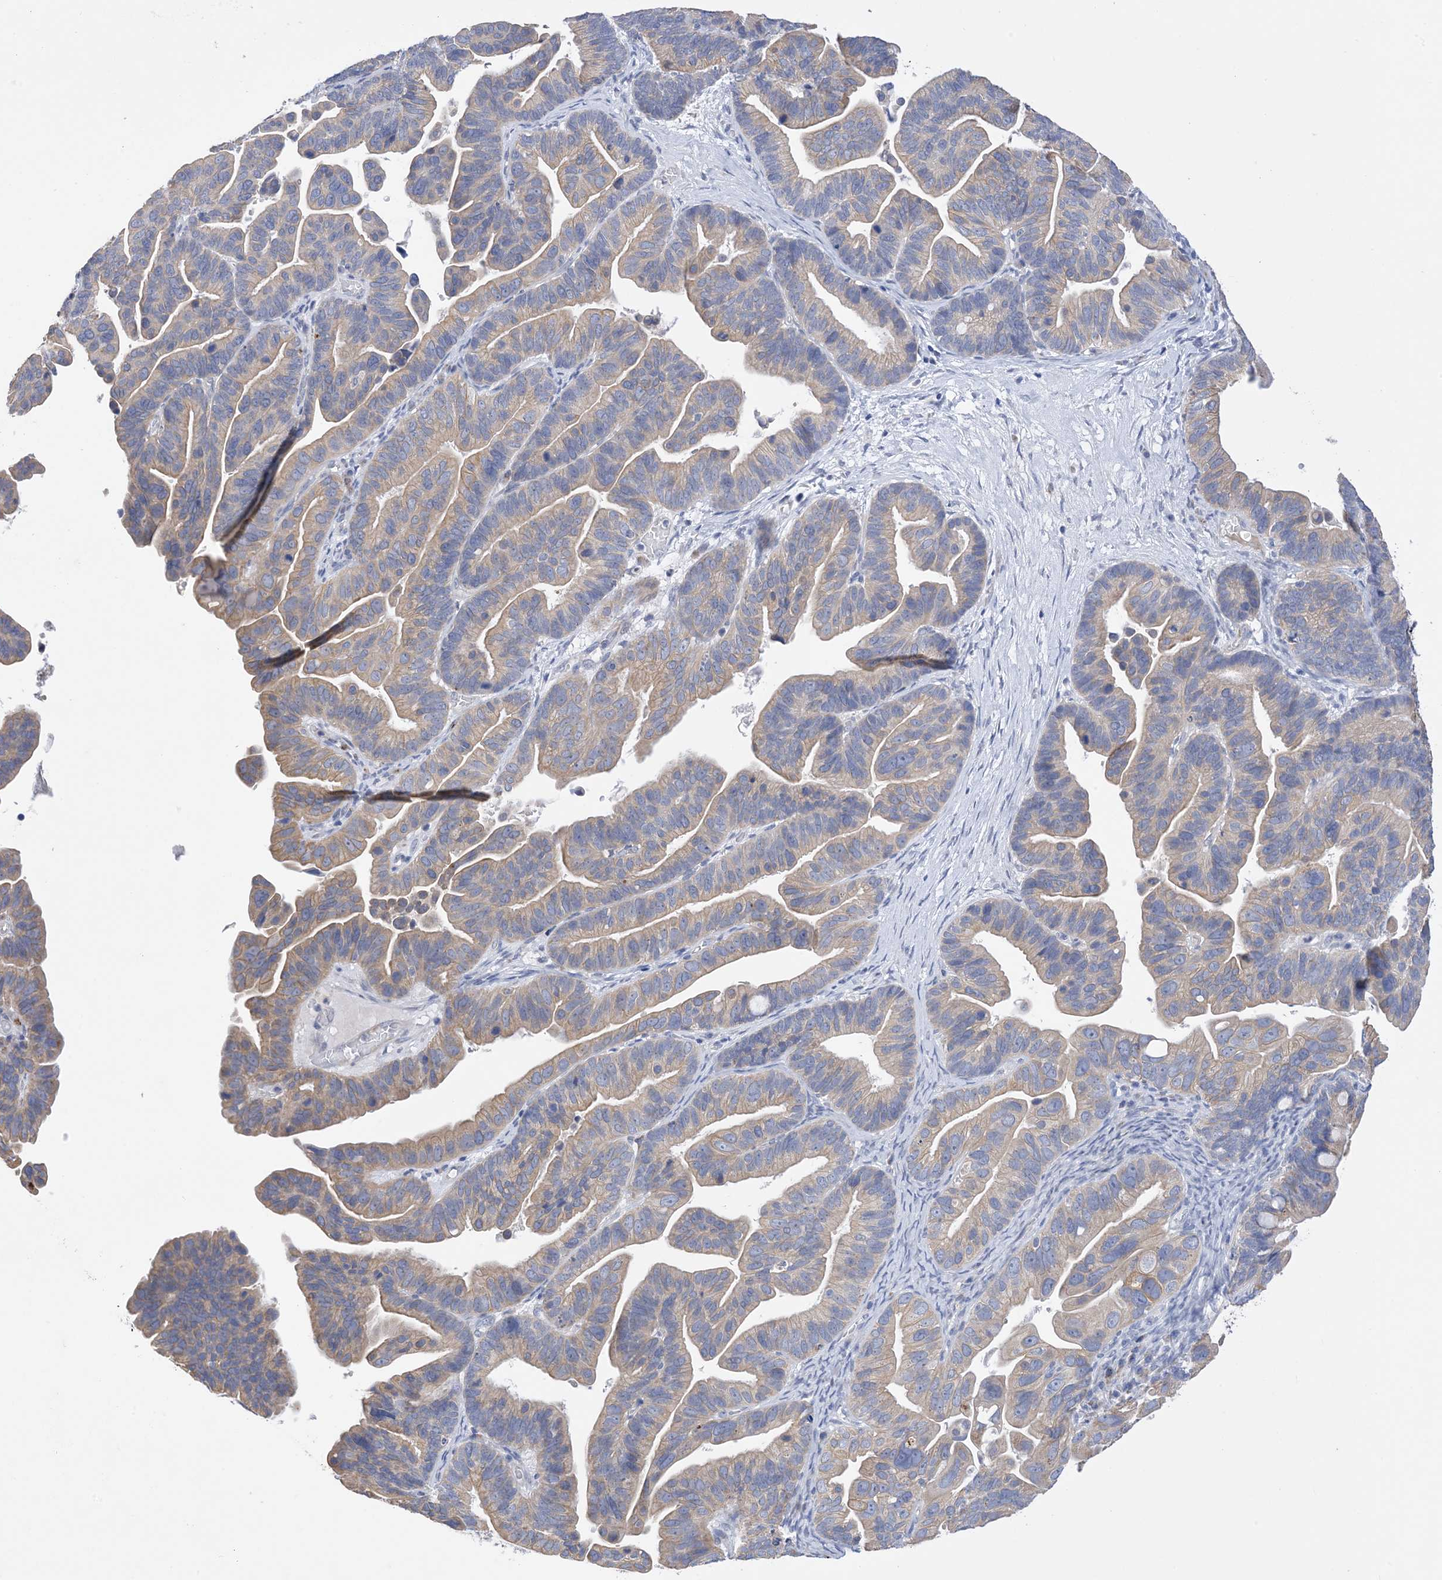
{"staining": {"intensity": "weak", "quantity": ">75%", "location": "cytoplasmic/membranous"}, "tissue": "ovarian cancer", "cell_type": "Tumor cells", "image_type": "cancer", "snomed": [{"axis": "morphology", "description": "Cystadenocarcinoma, serous, NOS"}, {"axis": "topography", "description": "Ovary"}], "caption": "Ovarian cancer stained with a protein marker exhibits weak staining in tumor cells.", "gene": "PLK4", "patient": {"sex": "female", "age": 56}}